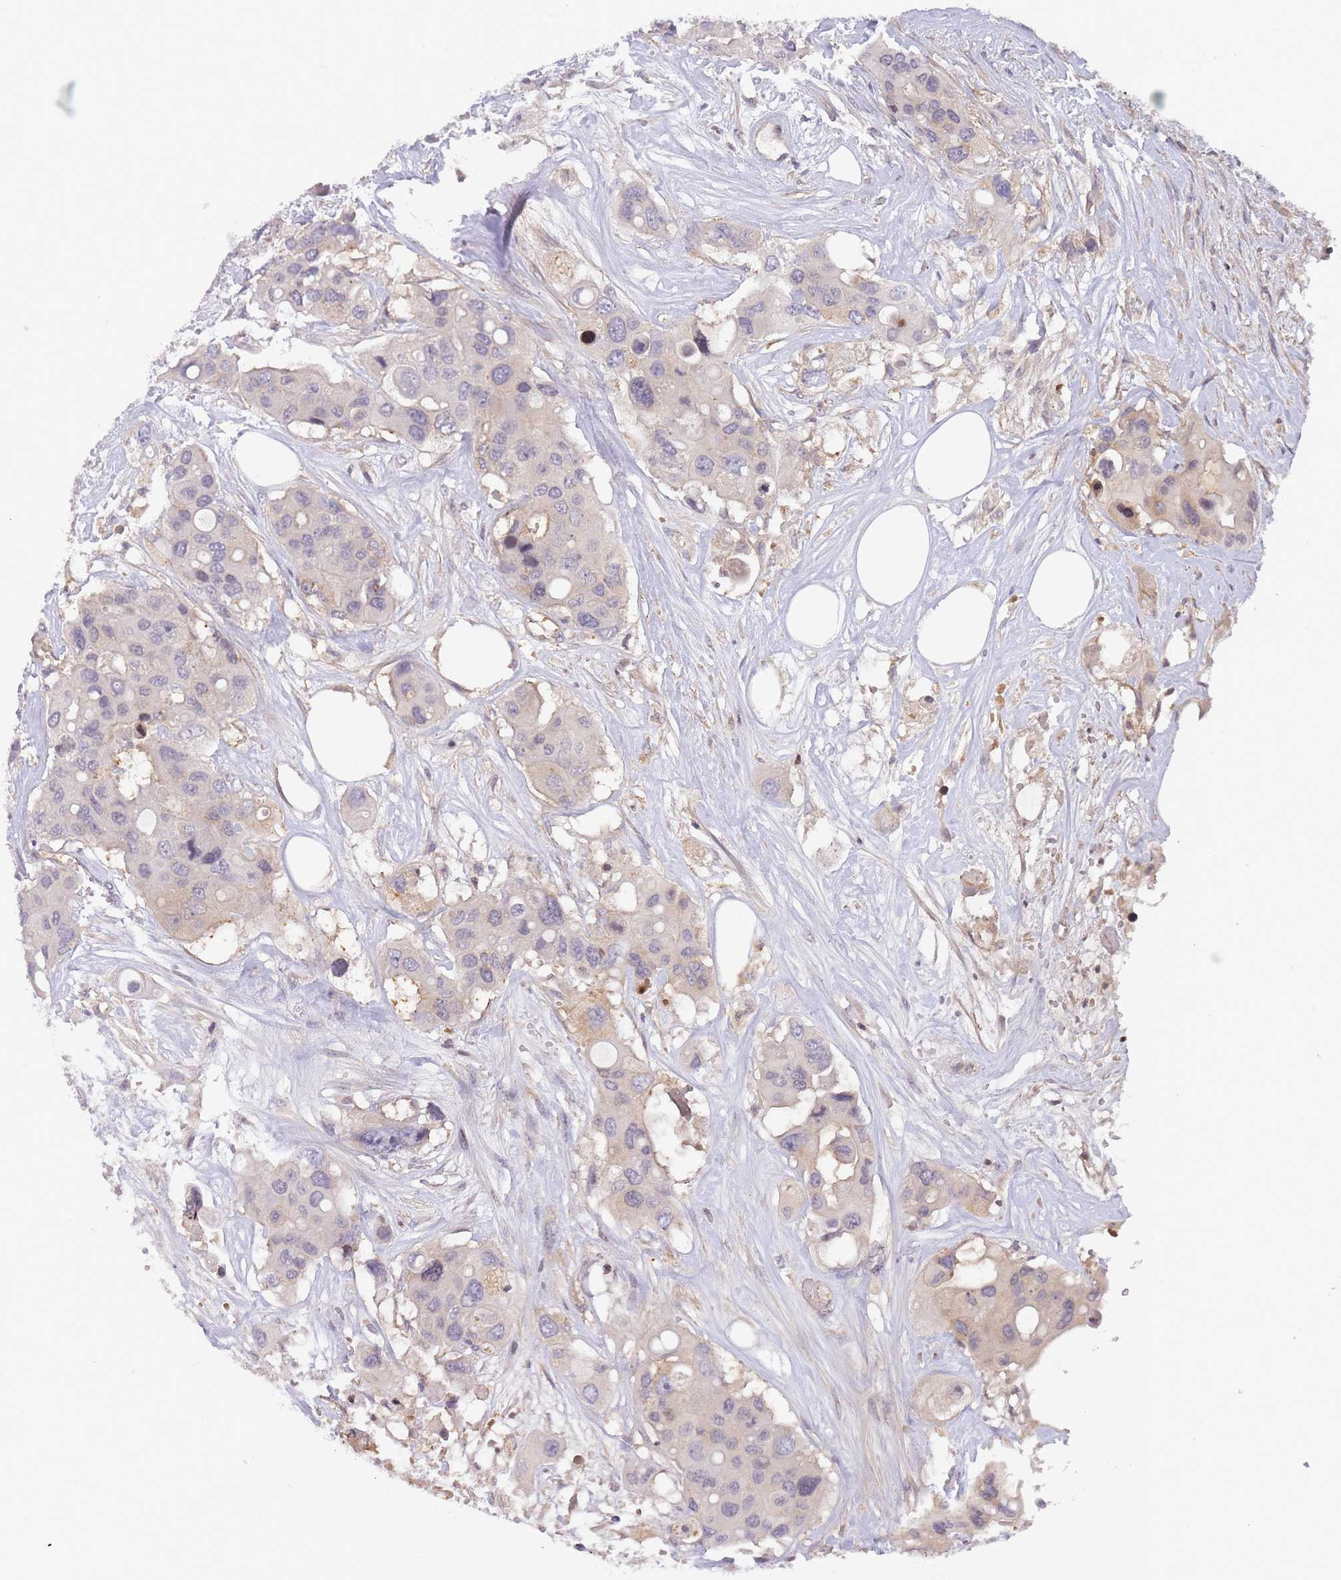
{"staining": {"intensity": "negative", "quantity": "none", "location": "none"}, "tissue": "colorectal cancer", "cell_type": "Tumor cells", "image_type": "cancer", "snomed": [{"axis": "morphology", "description": "Adenocarcinoma, NOS"}, {"axis": "topography", "description": "Colon"}], "caption": "High magnification brightfield microscopy of colorectal adenocarcinoma stained with DAB (3,3'-diaminobenzidine) (brown) and counterstained with hematoxylin (blue): tumor cells show no significant expression.", "gene": "SLC35F5", "patient": {"sex": "male", "age": 77}}